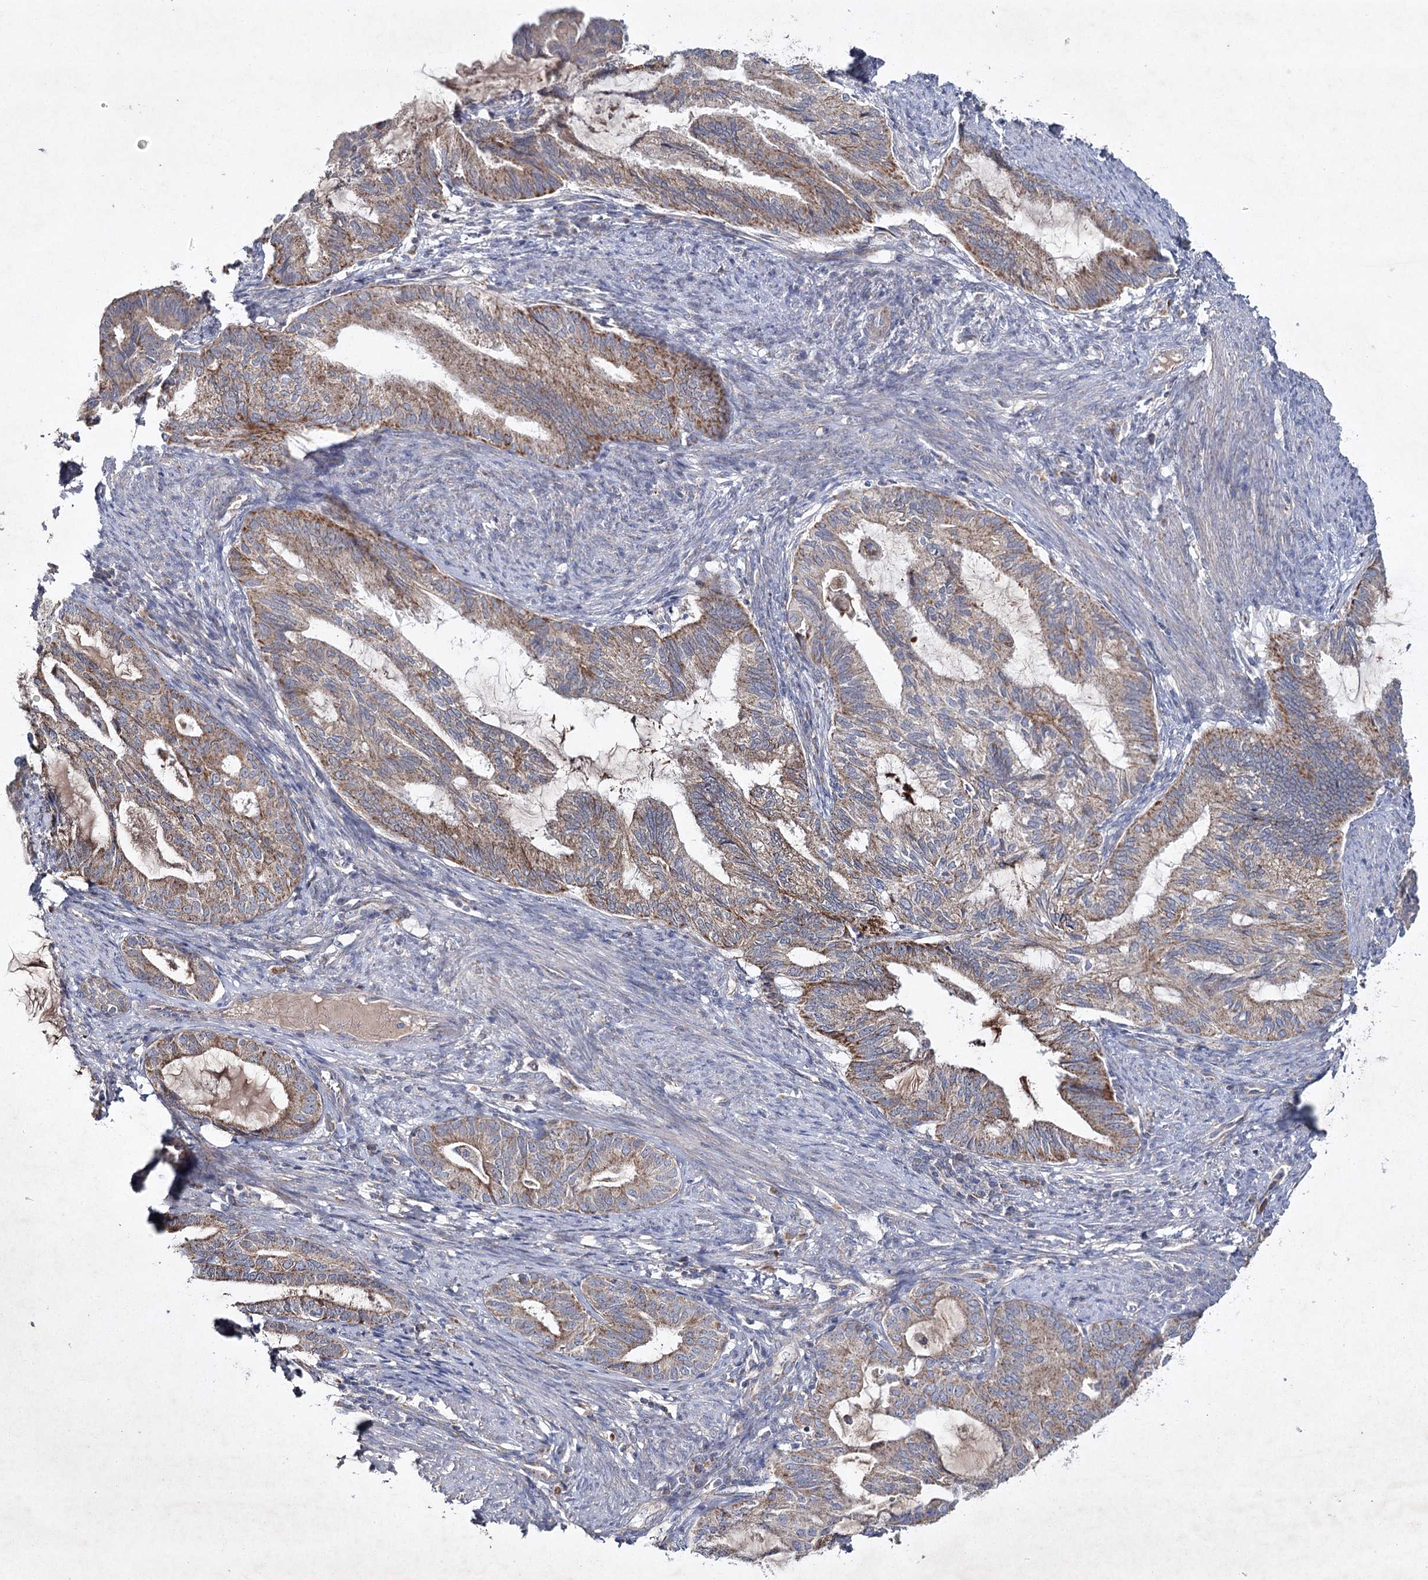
{"staining": {"intensity": "moderate", "quantity": ">75%", "location": "cytoplasmic/membranous"}, "tissue": "endometrial cancer", "cell_type": "Tumor cells", "image_type": "cancer", "snomed": [{"axis": "morphology", "description": "Adenocarcinoma, NOS"}, {"axis": "topography", "description": "Endometrium"}], "caption": "Endometrial cancer (adenocarcinoma) stained with DAB (3,3'-diaminobenzidine) immunohistochemistry (IHC) displays medium levels of moderate cytoplasmic/membranous staining in approximately >75% of tumor cells. (DAB (3,3'-diaminobenzidine) = brown stain, brightfield microscopy at high magnification).", "gene": "MRPL44", "patient": {"sex": "female", "age": 86}}